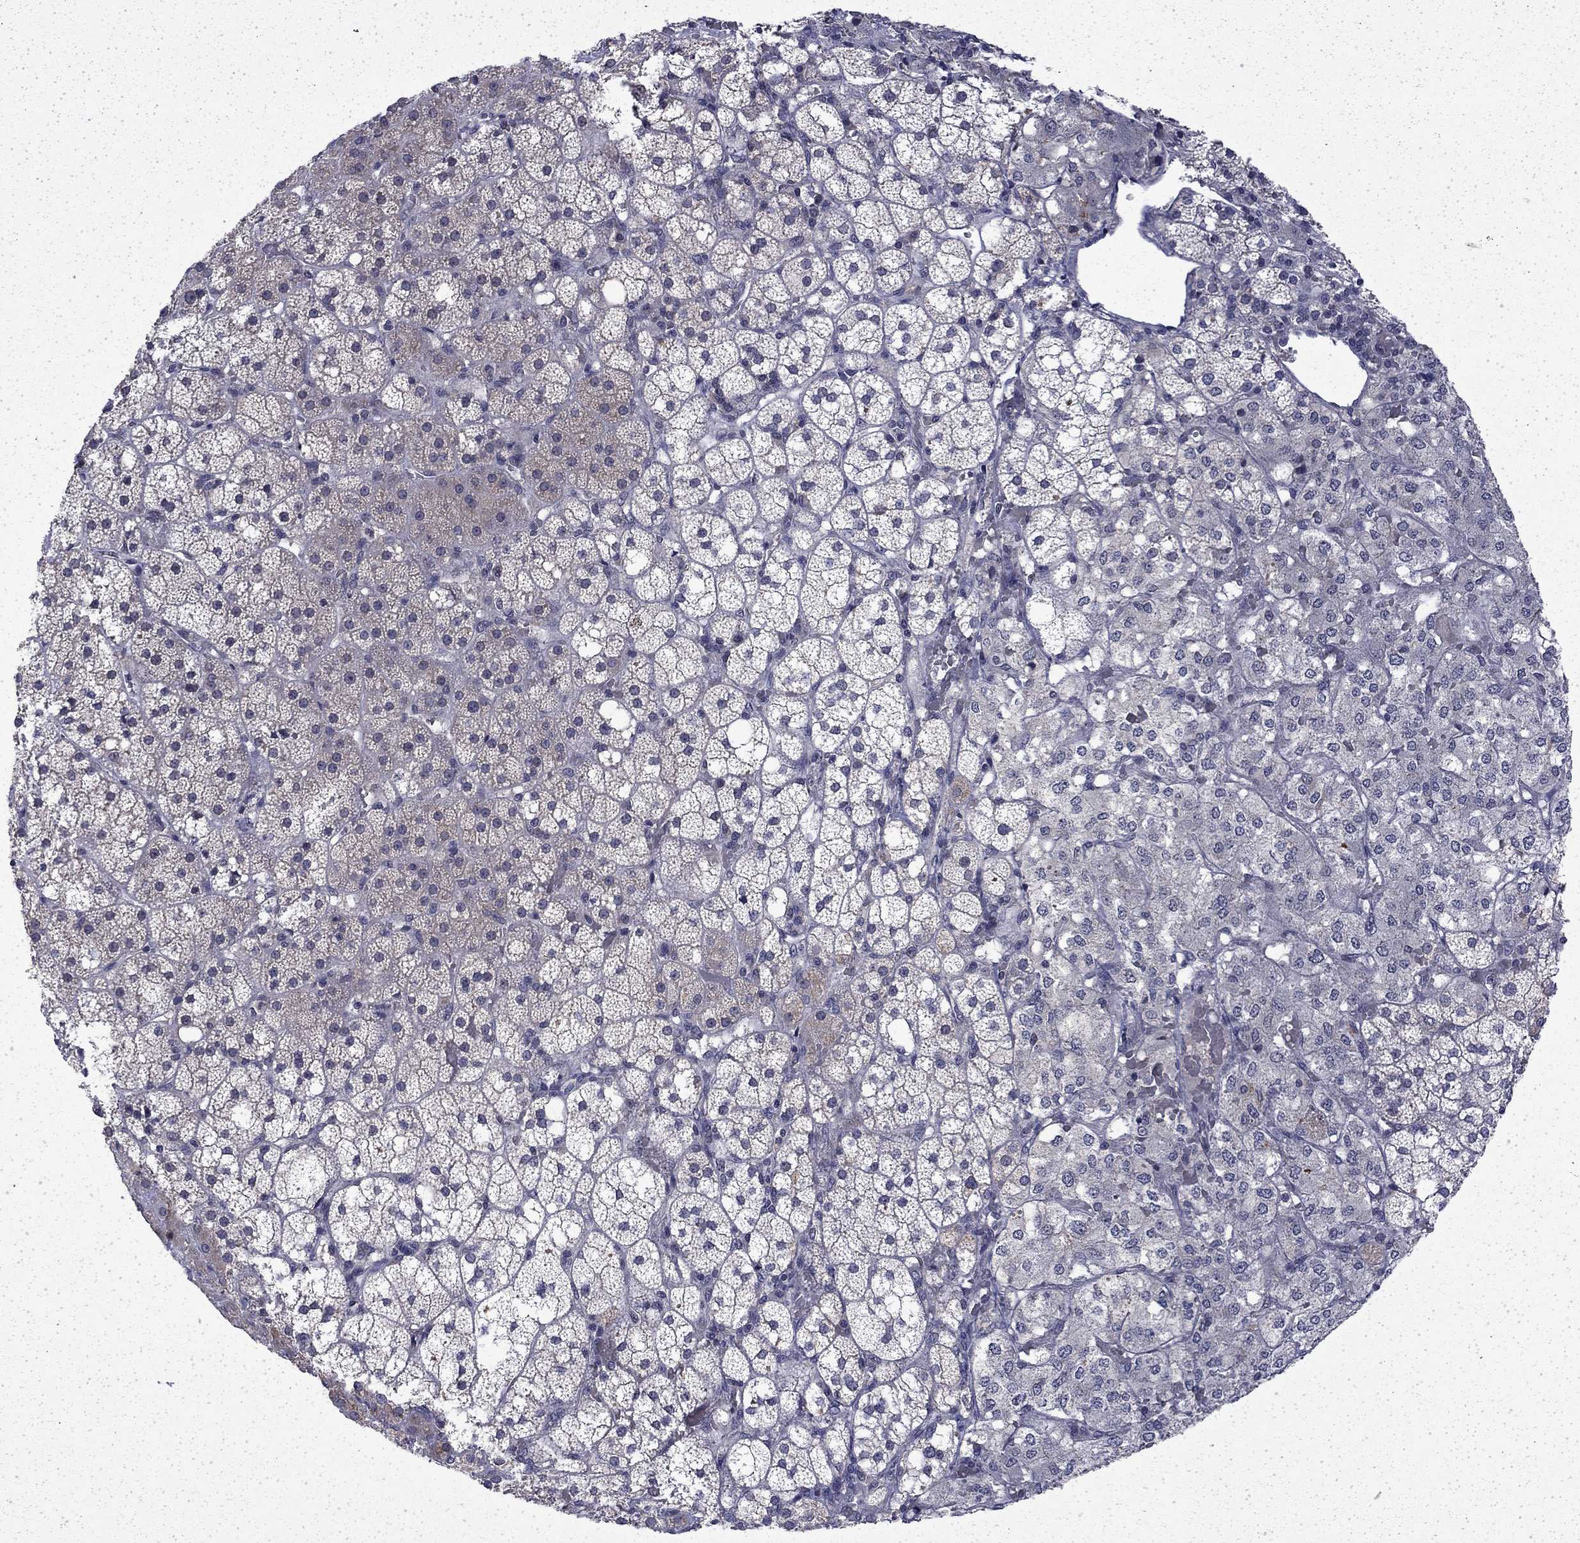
{"staining": {"intensity": "negative", "quantity": "none", "location": "none"}, "tissue": "adrenal gland", "cell_type": "Glandular cells", "image_type": "normal", "snomed": [{"axis": "morphology", "description": "Normal tissue, NOS"}, {"axis": "topography", "description": "Adrenal gland"}], "caption": "A photomicrograph of adrenal gland stained for a protein demonstrates no brown staining in glandular cells. (DAB immunohistochemistry (IHC) with hematoxylin counter stain).", "gene": "CHAT", "patient": {"sex": "male", "age": 53}}